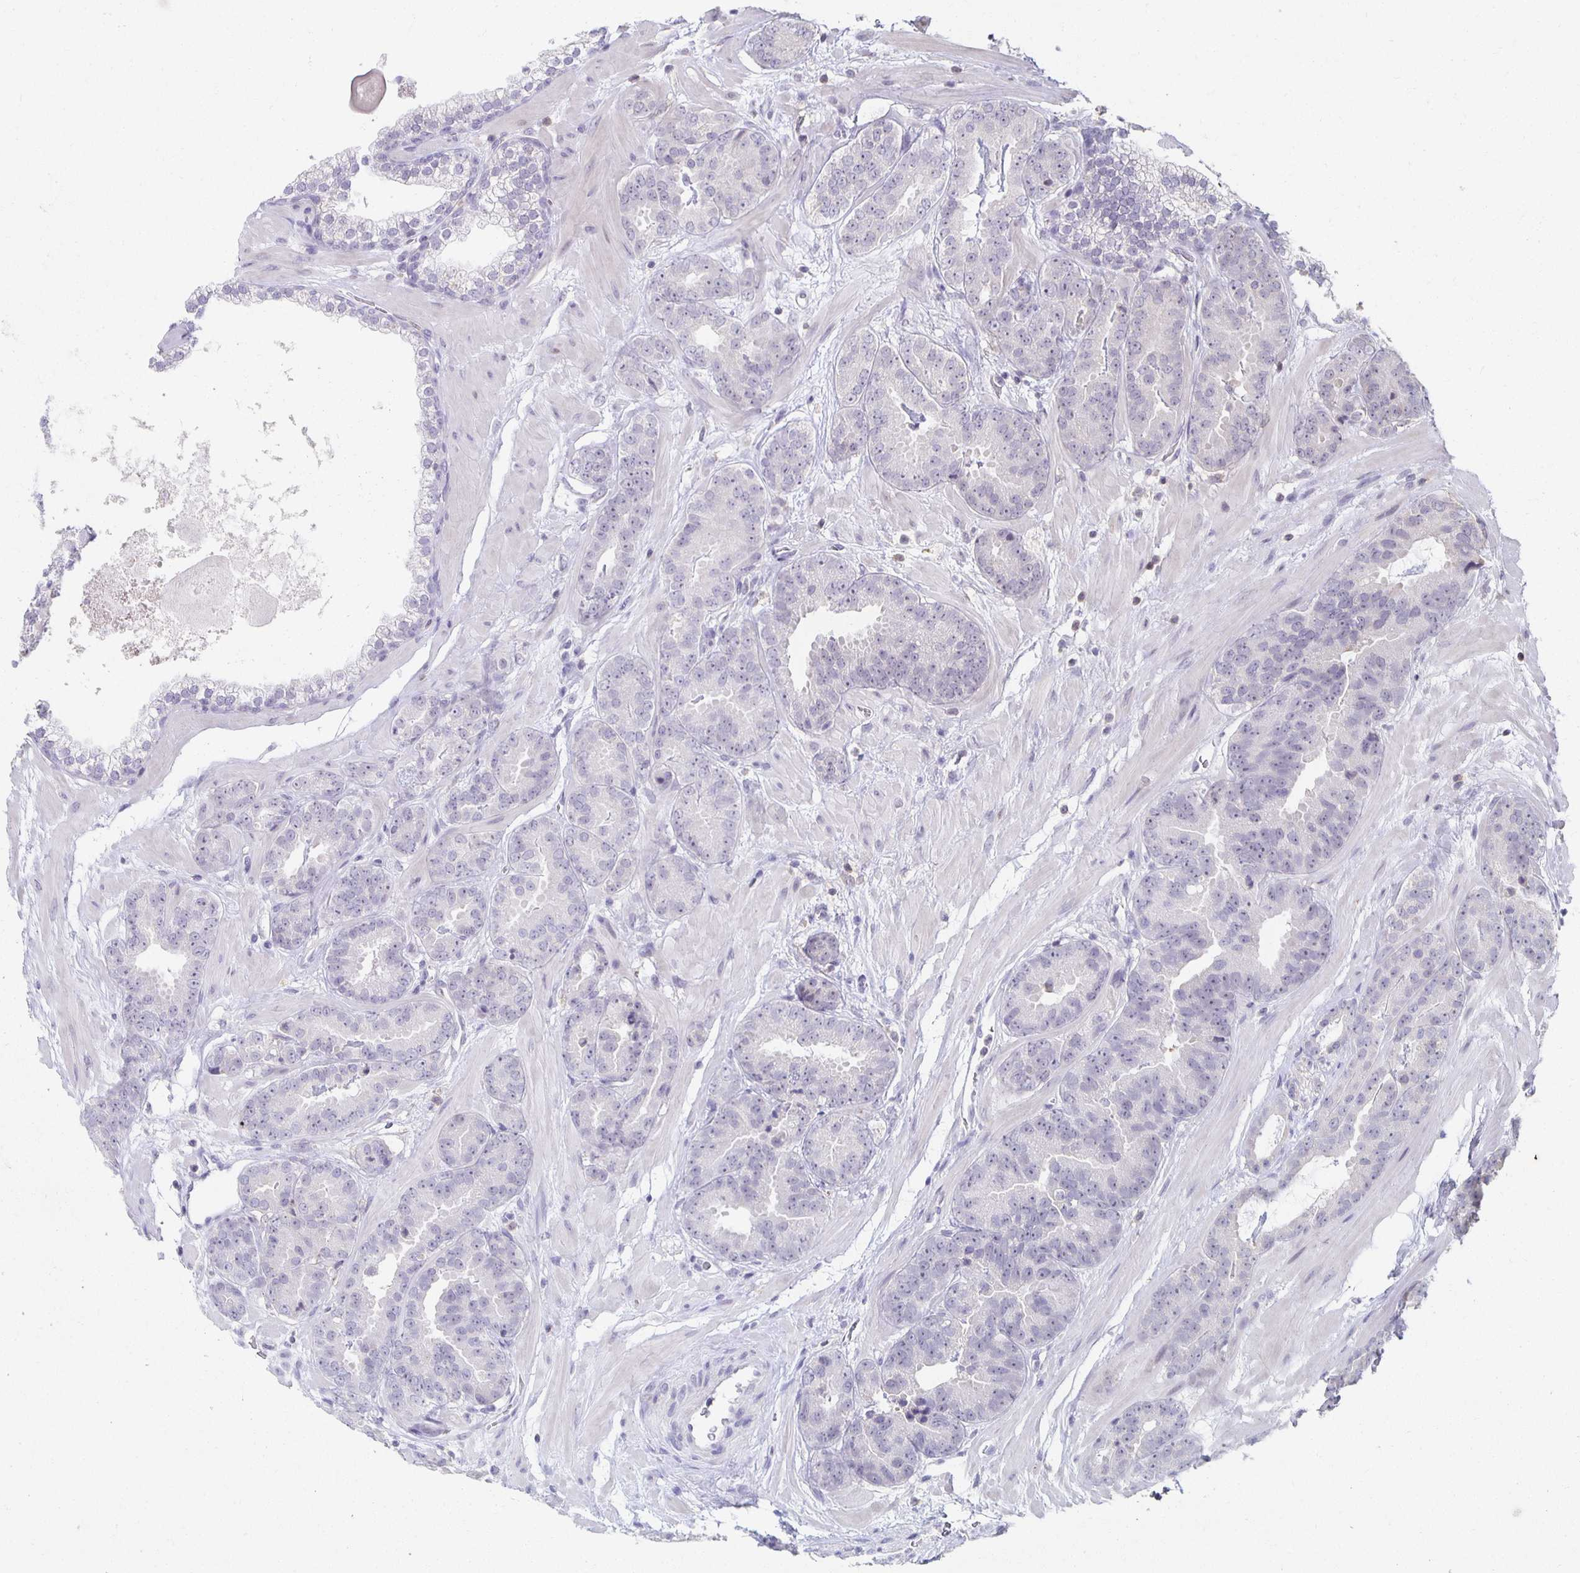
{"staining": {"intensity": "negative", "quantity": "none", "location": "none"}, "tissue": "prostate cancer", "cell_type": "Tumor cells", "image_type": "cancer", "snomed": [{"axis": "morphology", "description": "Adenocarcinoma, Low grade"}, {"axis": "topography", "description": "Prostate"}], "caption": "Prostate cancer (adenocarcinoma (low-grade)) was stained to show a protein in brown. There is no significant positivity in tumor cells.", "gene": "ZNF692", "patient": {"sex": "male", "age": 62}}